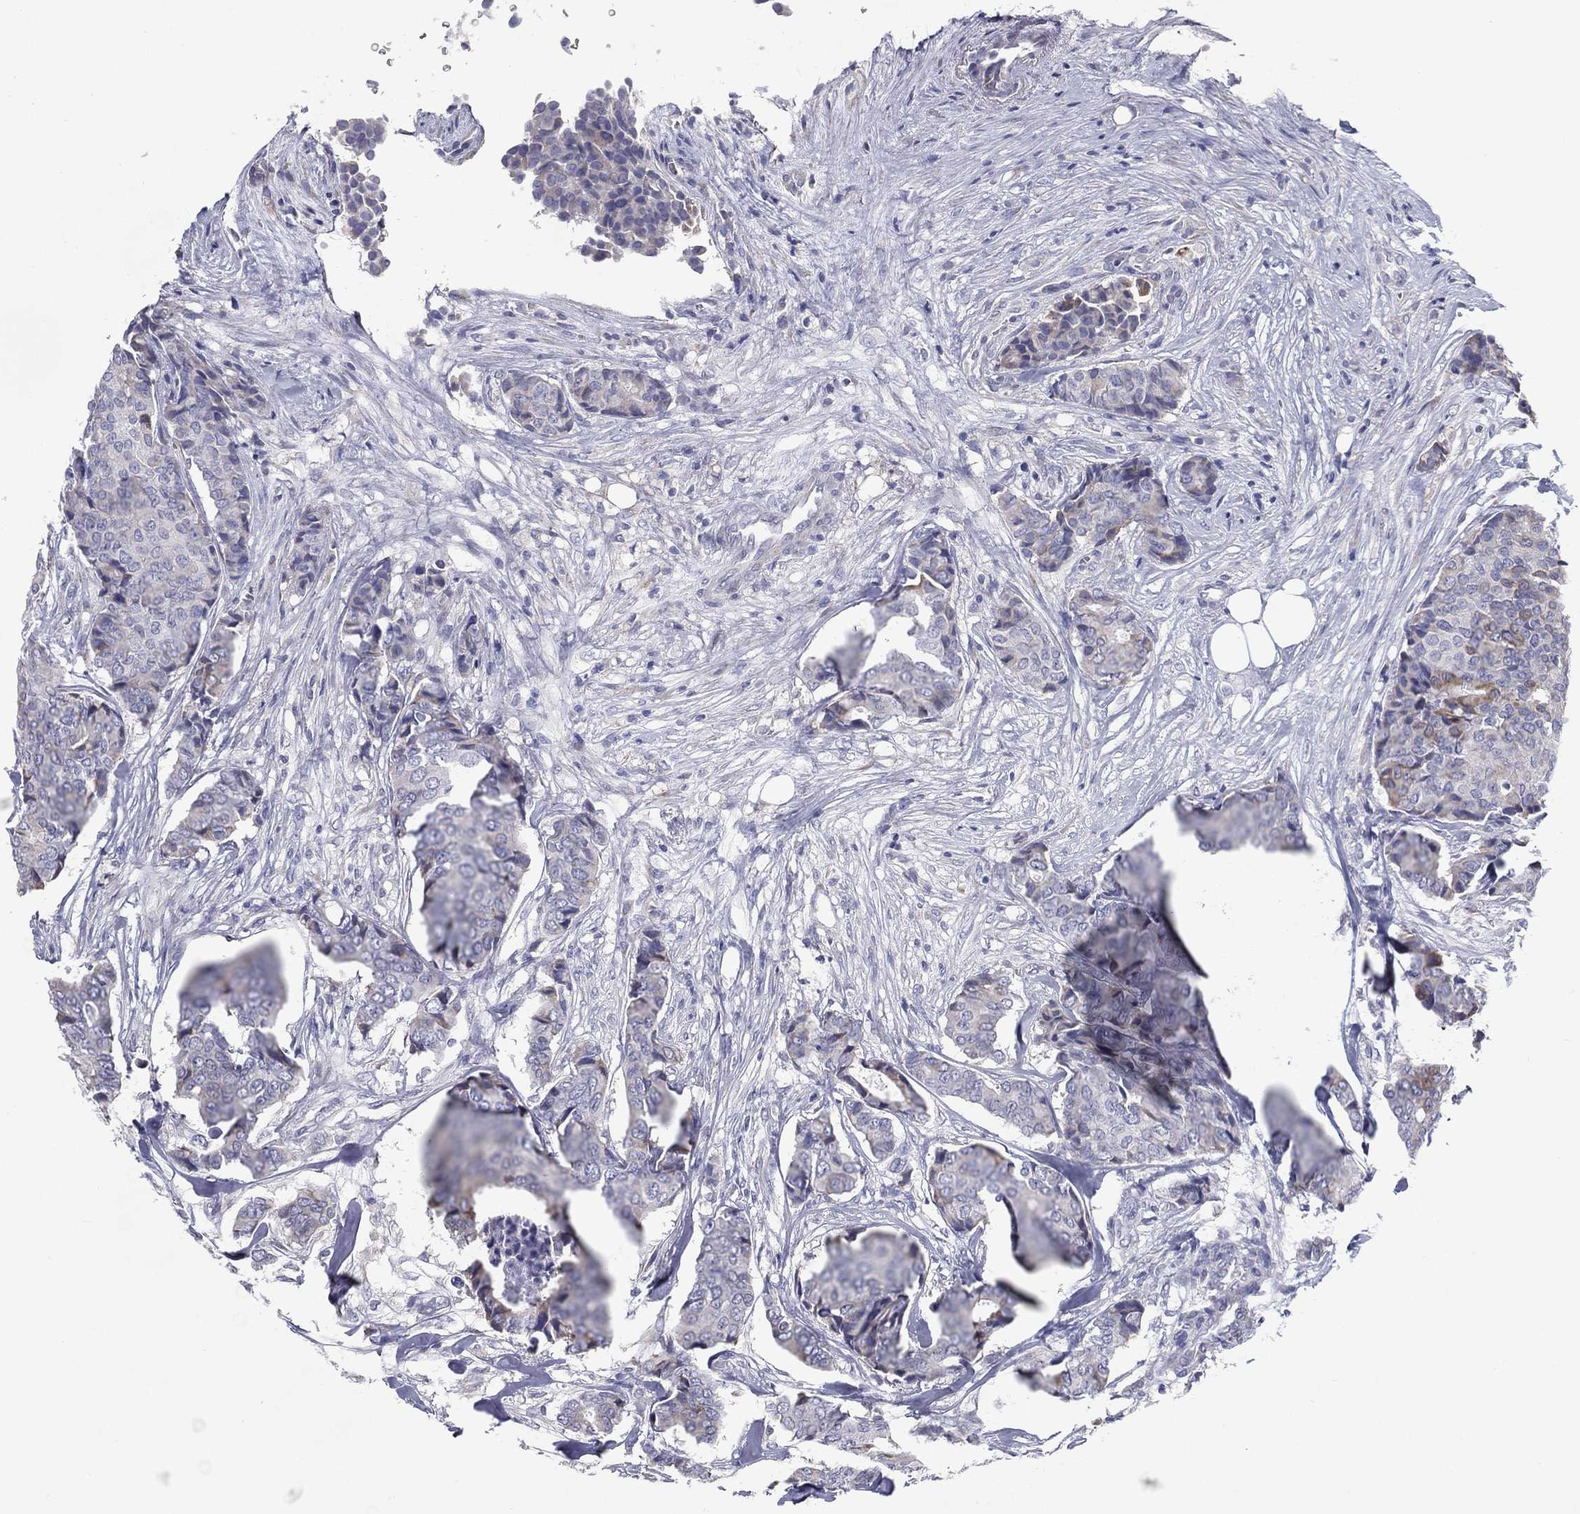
{"staining": {"intensity": "negative", "quantity": "none", "location": "none"}, "tissue": "breast cancer", "cell_type": "Tumor cells", "image_type": "cancer", "snomed": [{"axis": "morphology", "description": "Duct carcinoma"}, {"axis": "topography", "description": "Breast"}], "caption": "IHC image of human breast cancer stained for a protein (brown), which demonstrates no staining in tumor cells. (DAB (3,3'-diaminobenzidine) immunohistochemistry (IHC) with hematoxylin counter stain).", "gene": "C19orf18", "patient": {"sex": "female", "age": 75}}